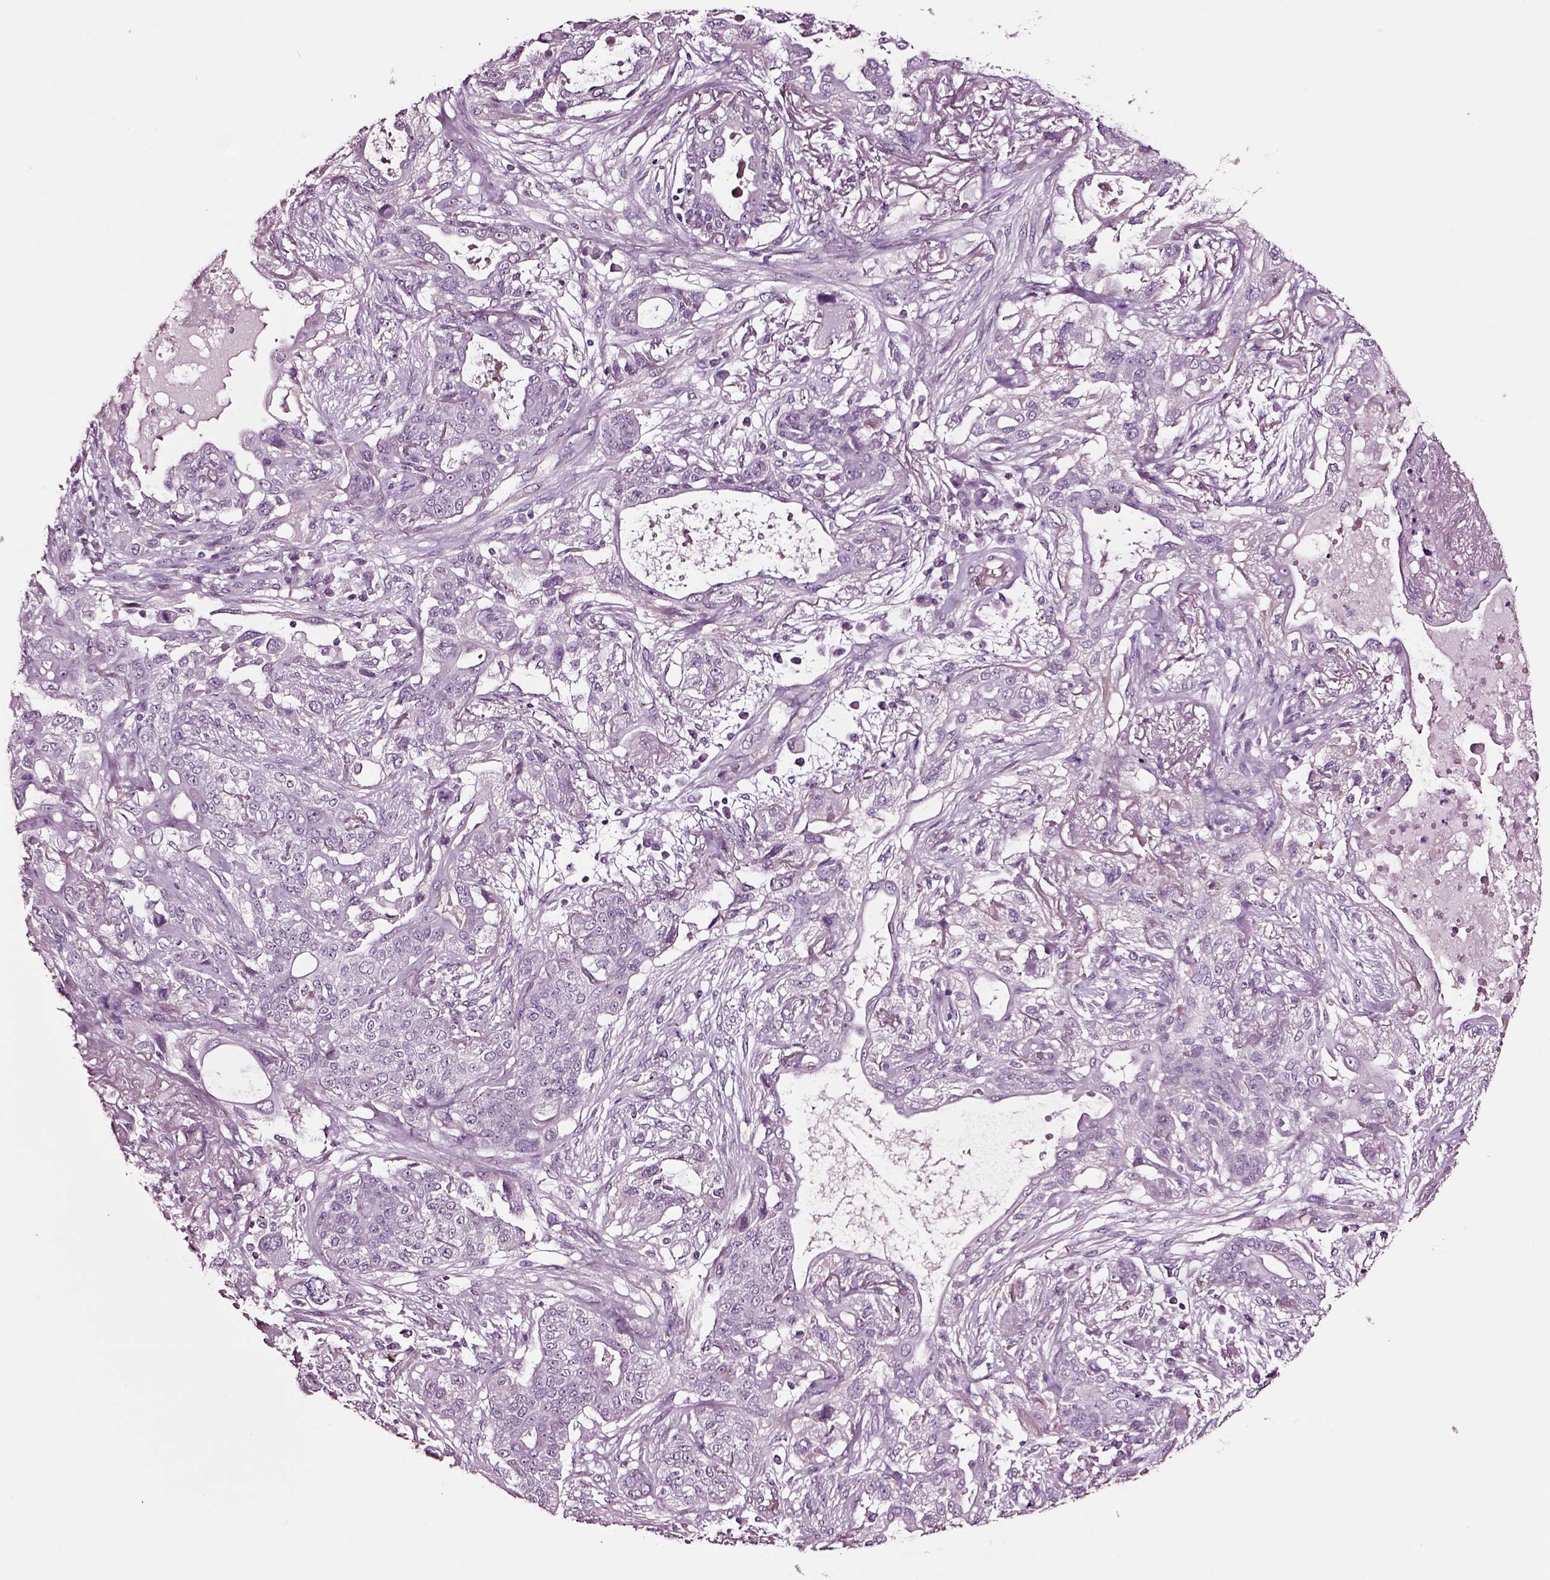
{"staining": {"intensity": "negative", "quantity": "none", "location": "none"}, "tissue": "lung cancer", "cell_type": "Tumor cells", "image_type": "cancer", "snomed": [{"axis": "morphology", "description": "Squamous cell carcinoma, NOS"}, {"axis": "topography", "description": "Lung"}], "caption": "IHC image of neoplastic tissue: human squamous cell carcinoma (lung) stained with DAB demonstrates no significant protein expression in tumor cells. Nuclei are stained in blue.", "gene": "SOX10", "patient": {"sex": "female", "age": 70}}